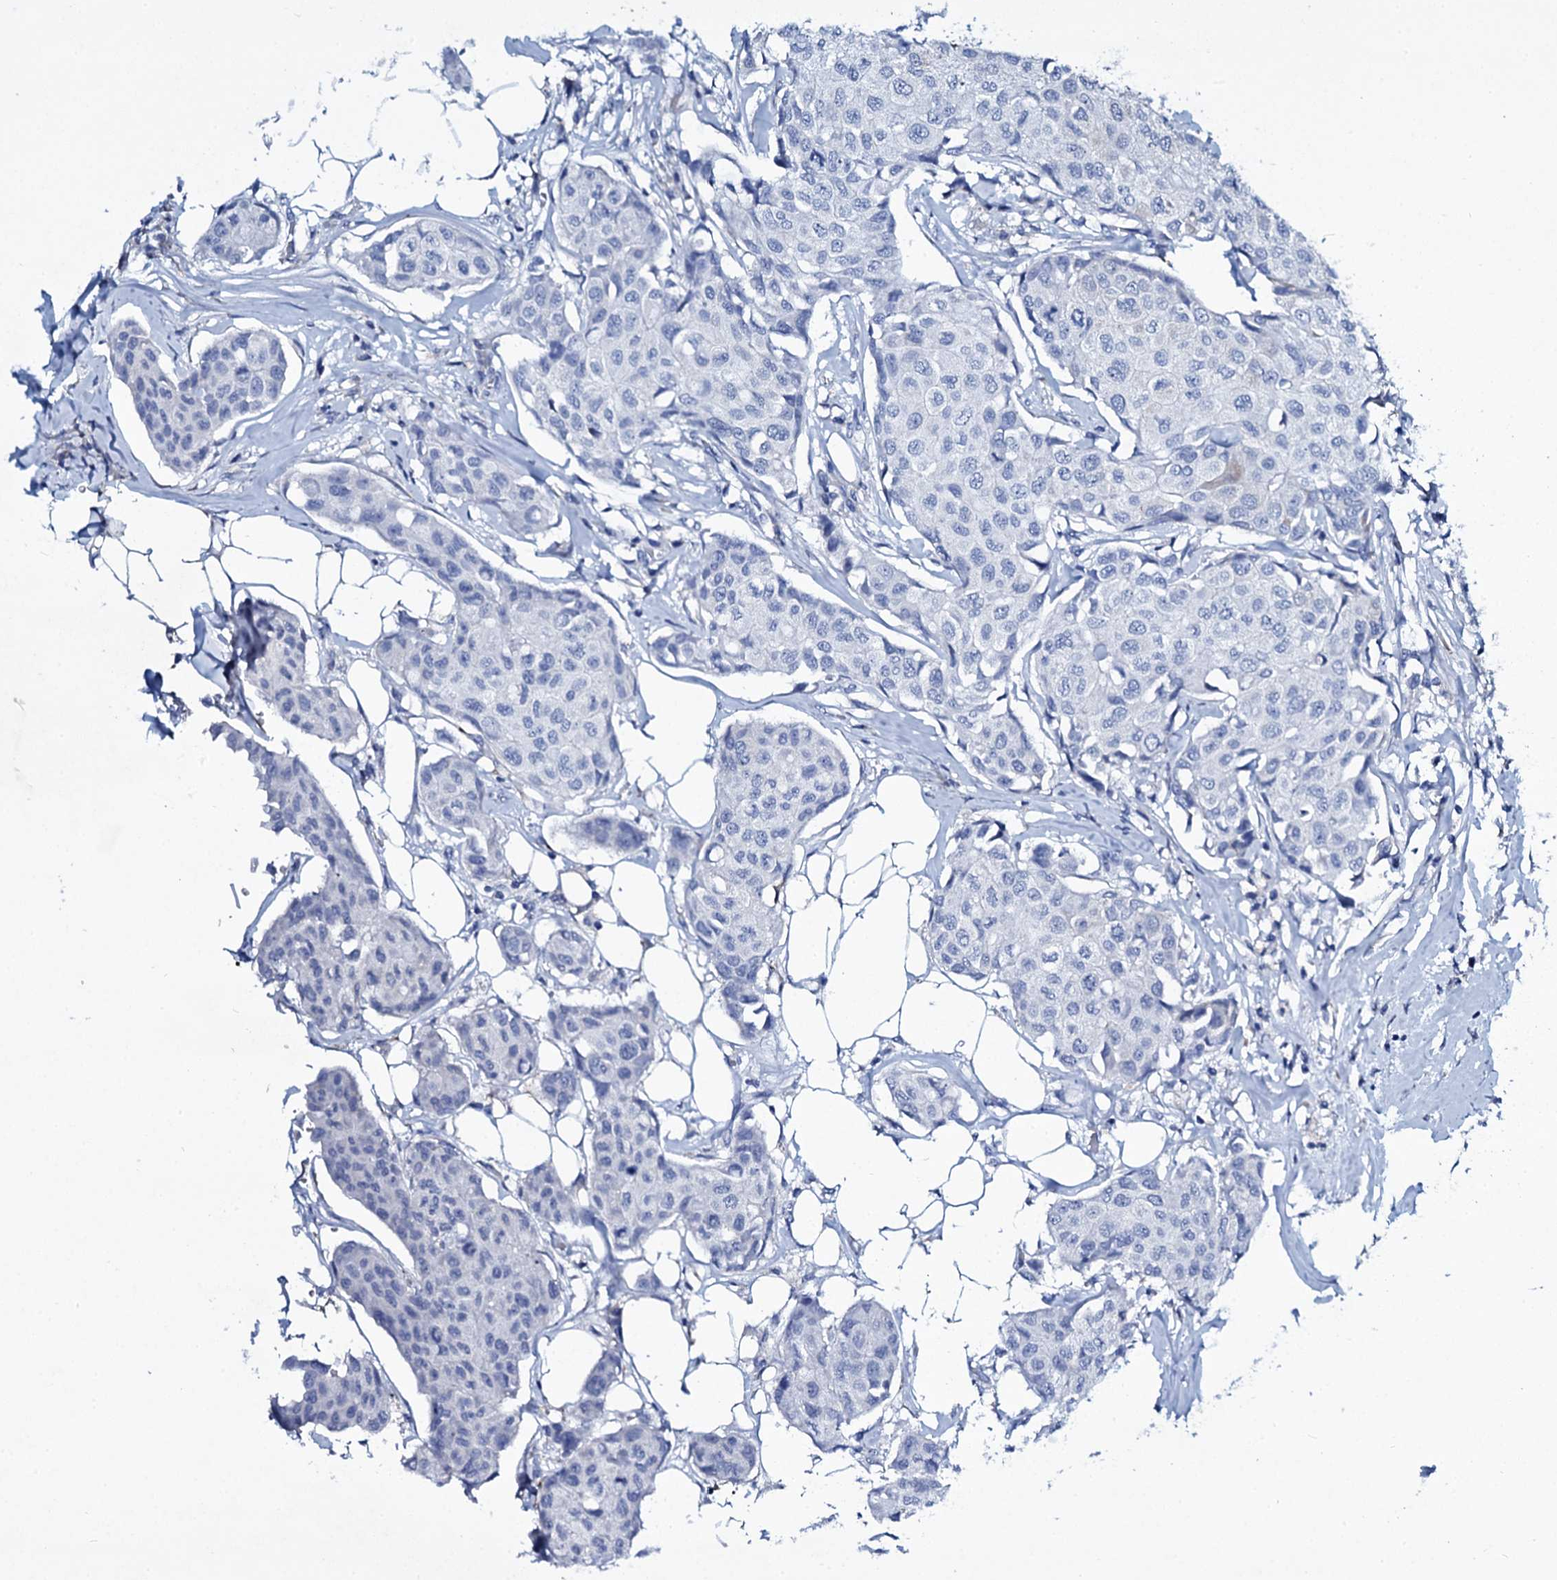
{"staining": {"intensity": "negative", "quantity": "none", "location": "none"}, "tissue": "breast cancer", "cell_type": "Tumor cells", "image_type": "cancer", "snomed": [{"axis": "morphology", "description": "Duct carcinoma"}, {"axis": "topography", "description": "Breast"}], "caption": "Tumor cells show no significant protein expression in intraductal carcinoma (breast).", "gene": "TPGS2", "patient": {"sex": "female", "age": 80}}